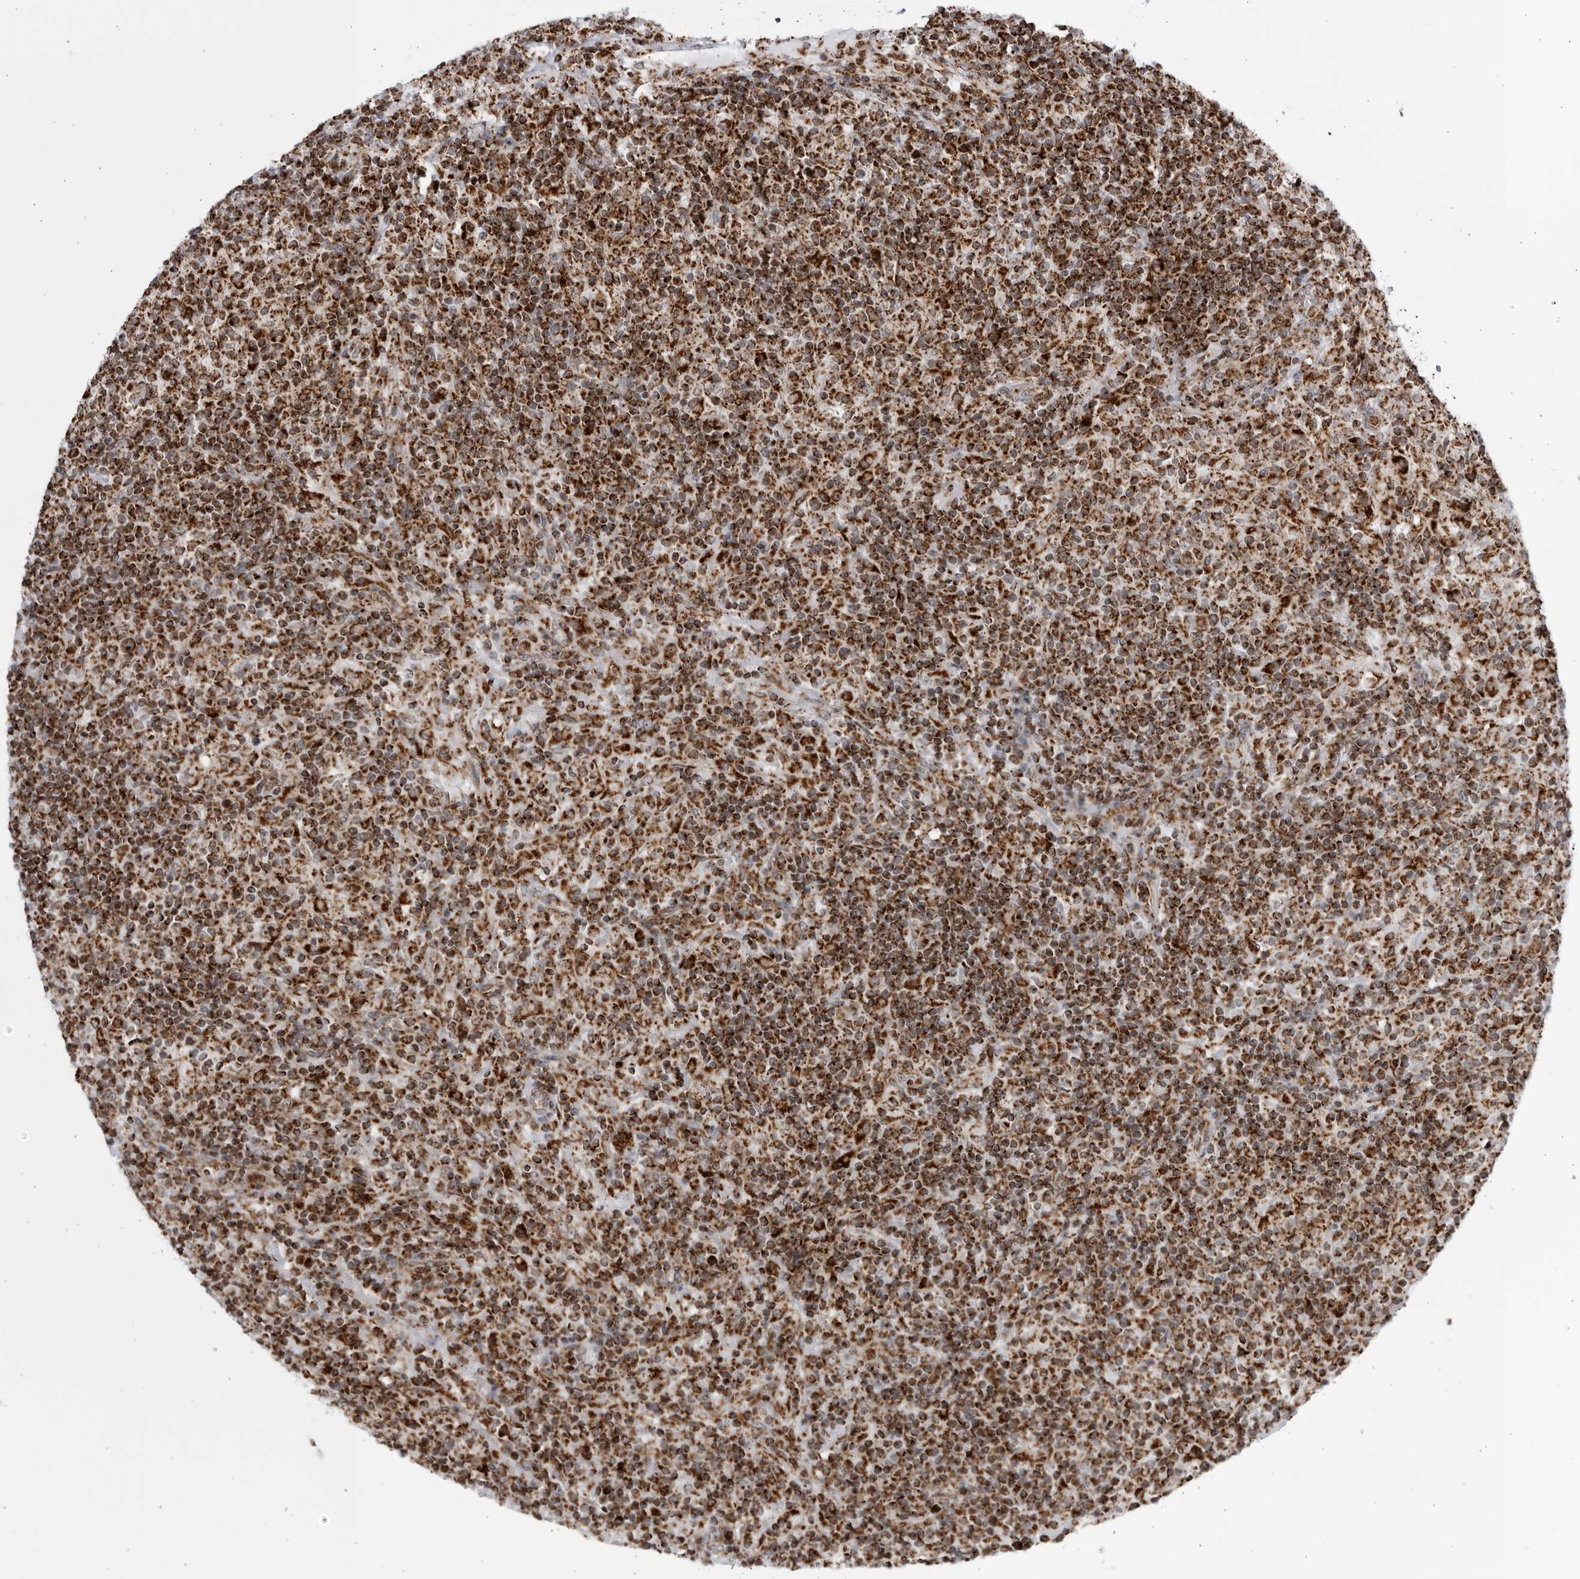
{"staining": {"intensity": "strong", "quantity": ">75%", "location": "cytoplasmic/membranous,nuclear"}, "tissue": "lymphoma", "cell_type": "Tumor cells", "image_type": "cancer", "snomed": [{"axis": "morphology", "description": "Hodgkin's disease, NOS"}, {"axis": "topography", "description": "Lymph node"}], "caption": "Protein expression analysis of human lymphoma reveals strong cytoplasmic/membranous and nuclear expression in about >75% of tumor cells.", "gene": "RBM34", "patient": {"sex": "male", "age": 70}}